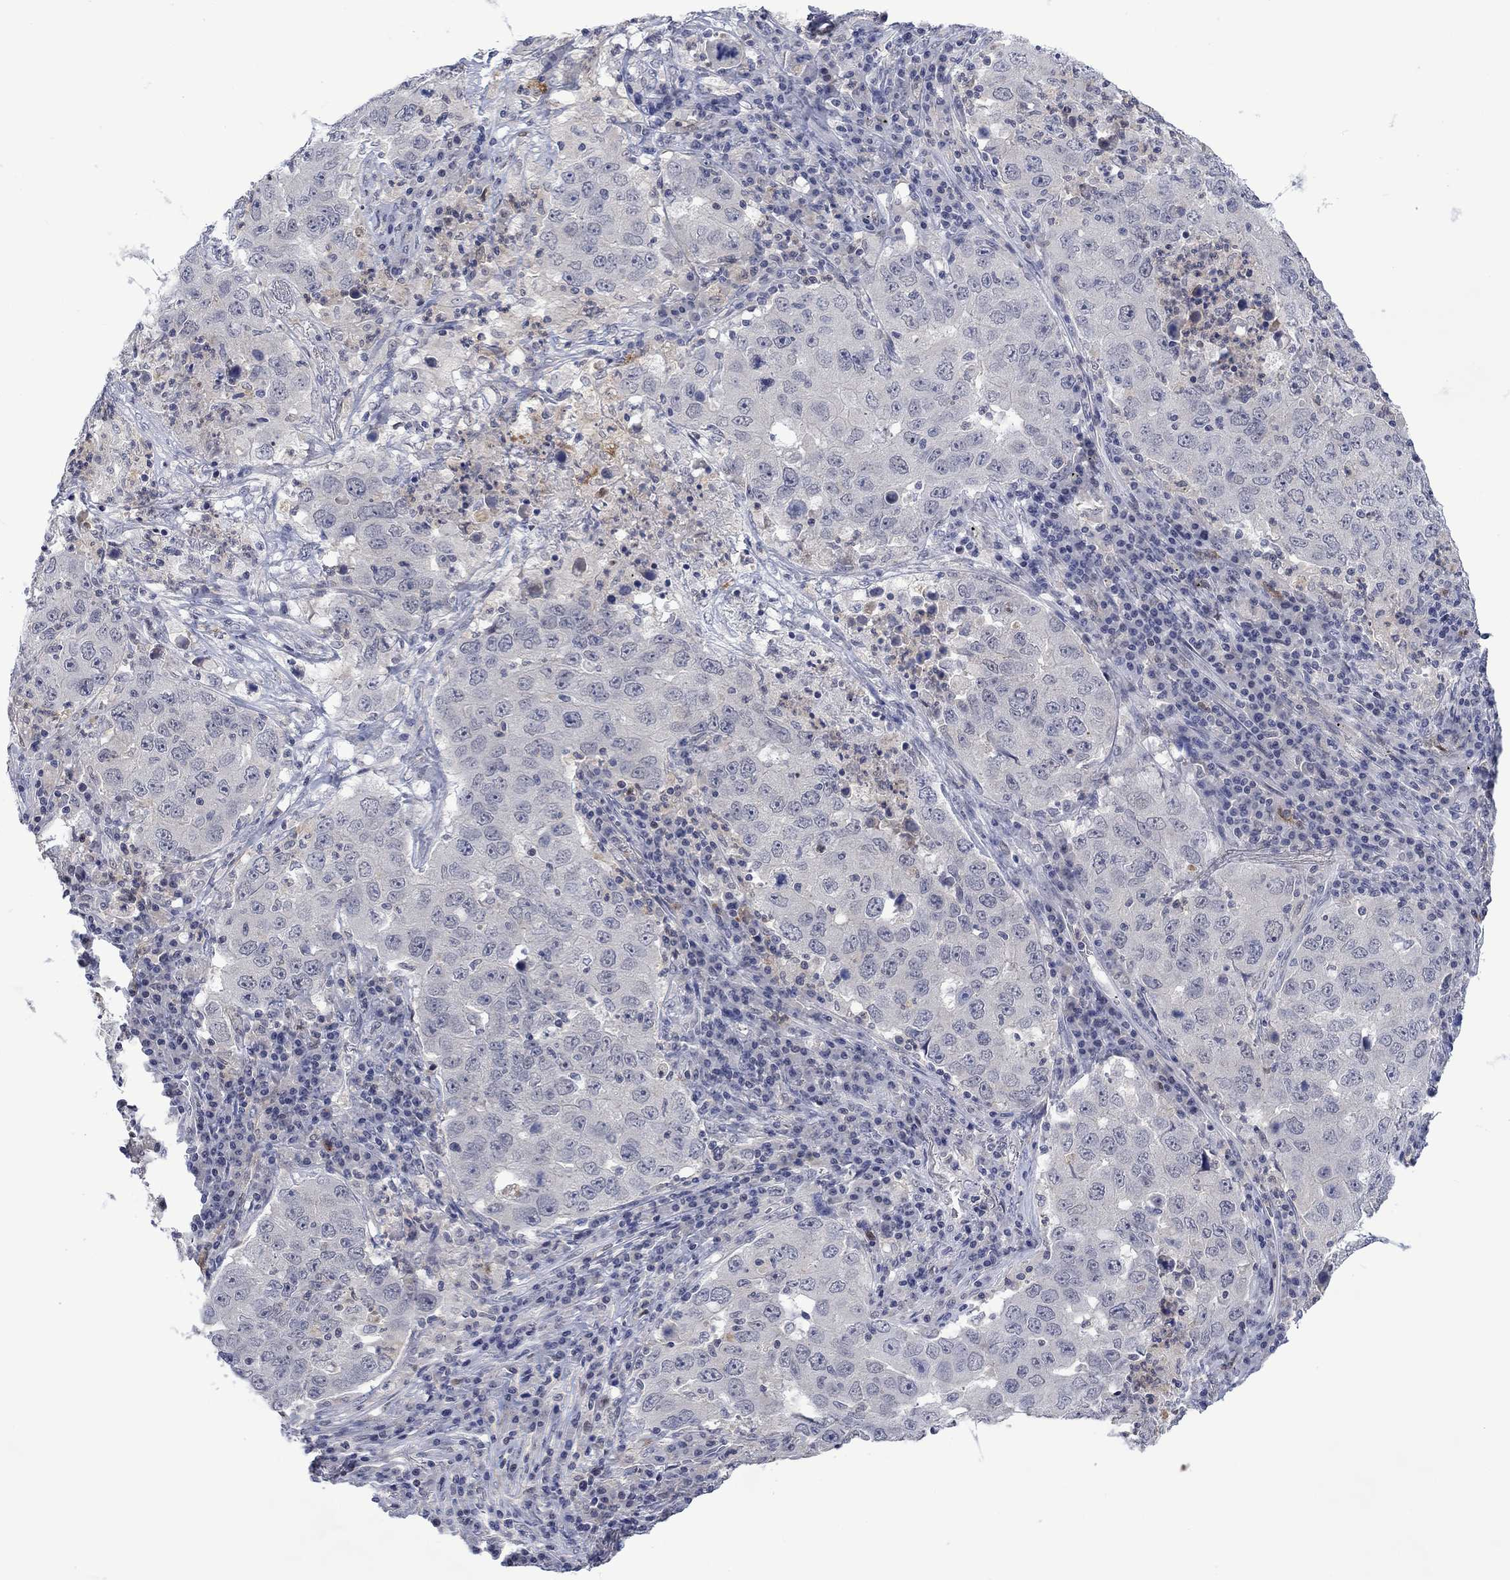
{"staining": {"intensity": "negative", "quantity": "none", "location": "none"}, "tissue": "lung cancer", "cell_type": "Tumor cells", "image_type": "cancer", "snomed": [{"axis": "morphology", "description": "Adenocarcinoma, NOS"}, {"axis": "topography", "description": "Lung"}], "caption": "Immunohistochemistry photomicrograph of human lung cancer (adenocarcinoma) stained for a protein (brown), which displays no staining in tumor cells.", "gene": "AGL", "patient": {"sex": "male", "age": 73}}